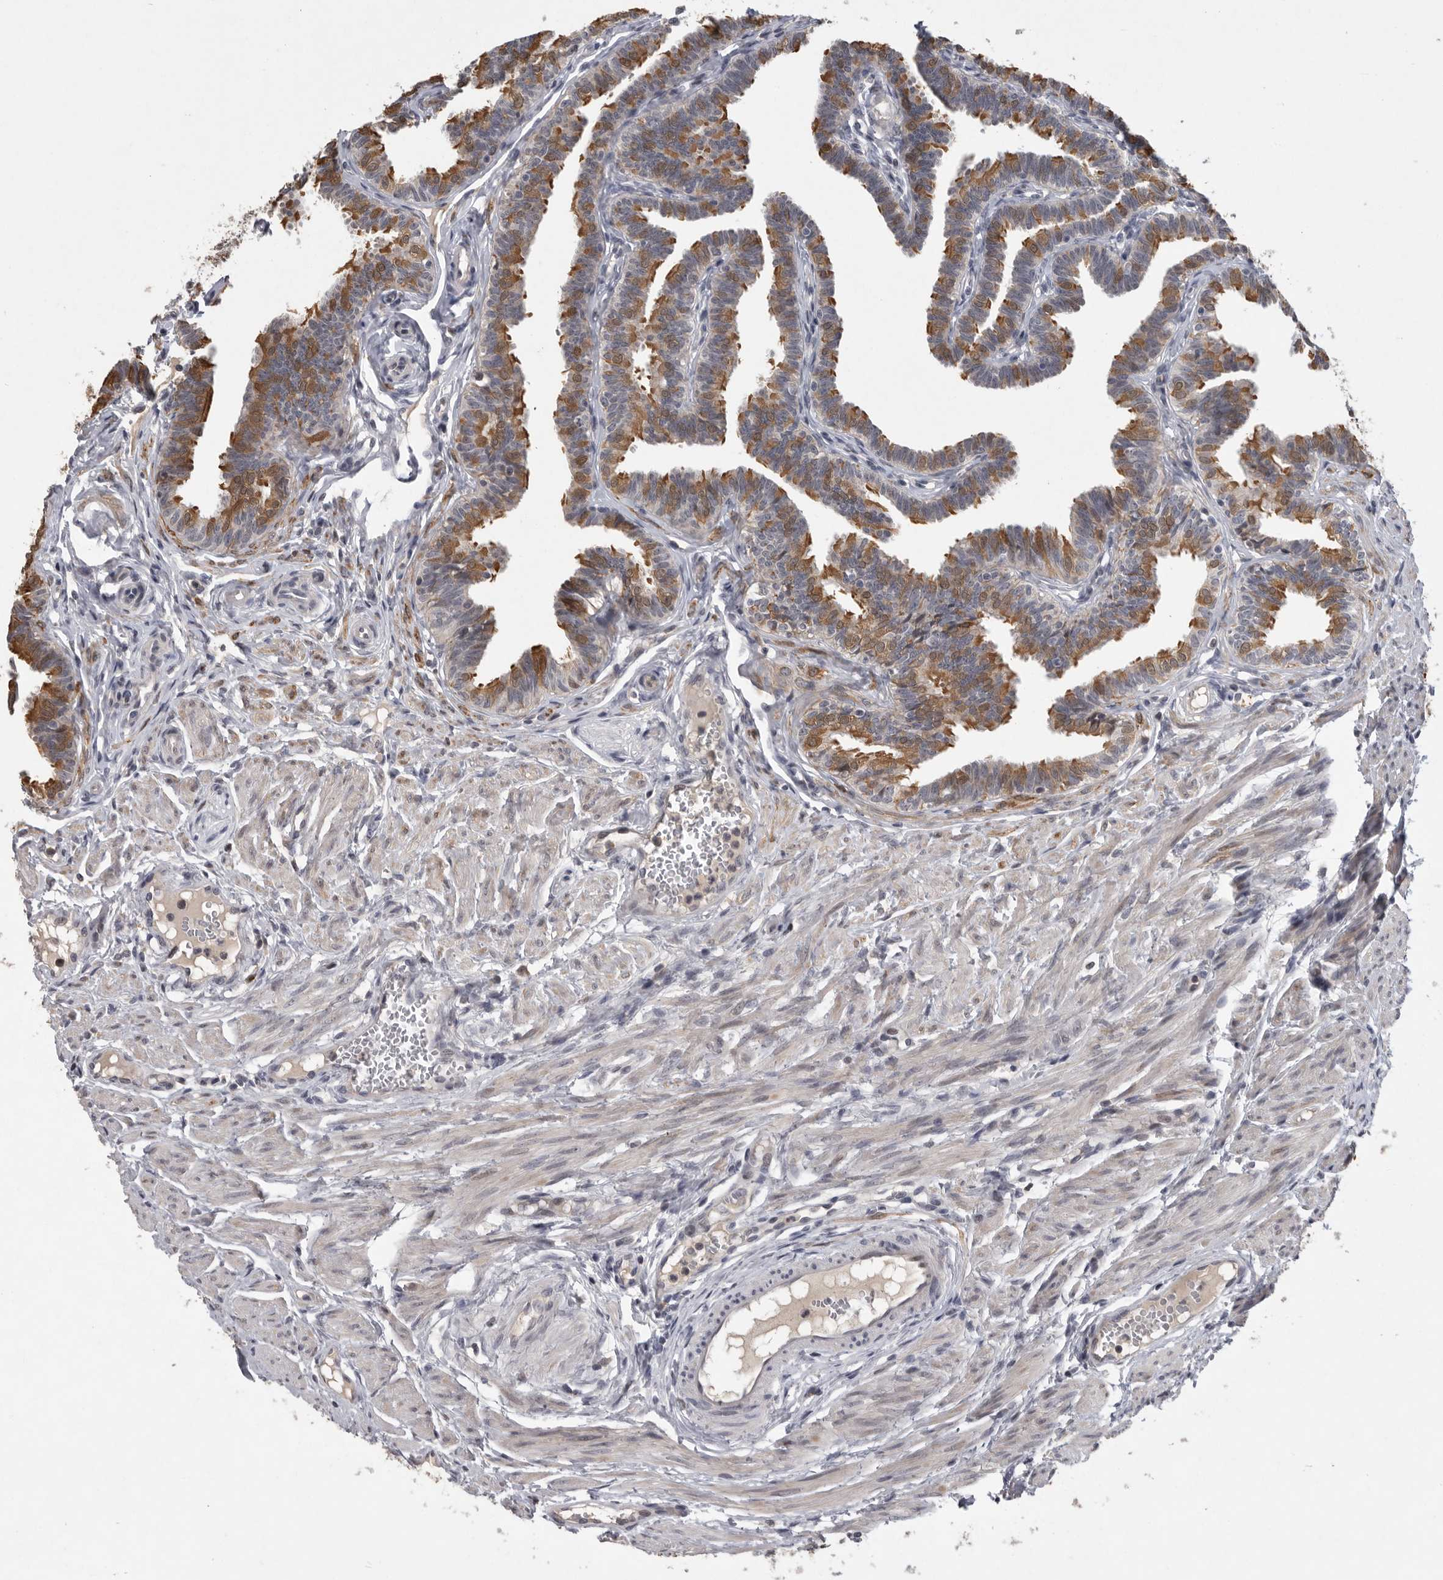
{"staining": {"intensity": "moderate", "quantity": ">75%", "location": "cytoplasmic/membranous"}, "tissue": "fallopian tube", "cell_type": "Glandular cells", "image_type": "normal", "snomed": [{"axis": "morphology", "description": "Normal tissue, NOS"}, {"axis": "topography", "description": "Fallopian tube"}, {"axis": "topography", "description": "Ovary"}], "caption": "Glandular cells demonstrate medium levels of moderate cytoplasmic/membranous staining in approximately >75% of cells in benign human fallopian tube. The protein of interest is stained brown, and the nuclei are stained in blue (DAB (3,3'-diaminobenzidine) IHC with brightfield microscopy, high magnification).", "gene": "MAN2A1", "patient": {"sex": "female", "age": 23}}